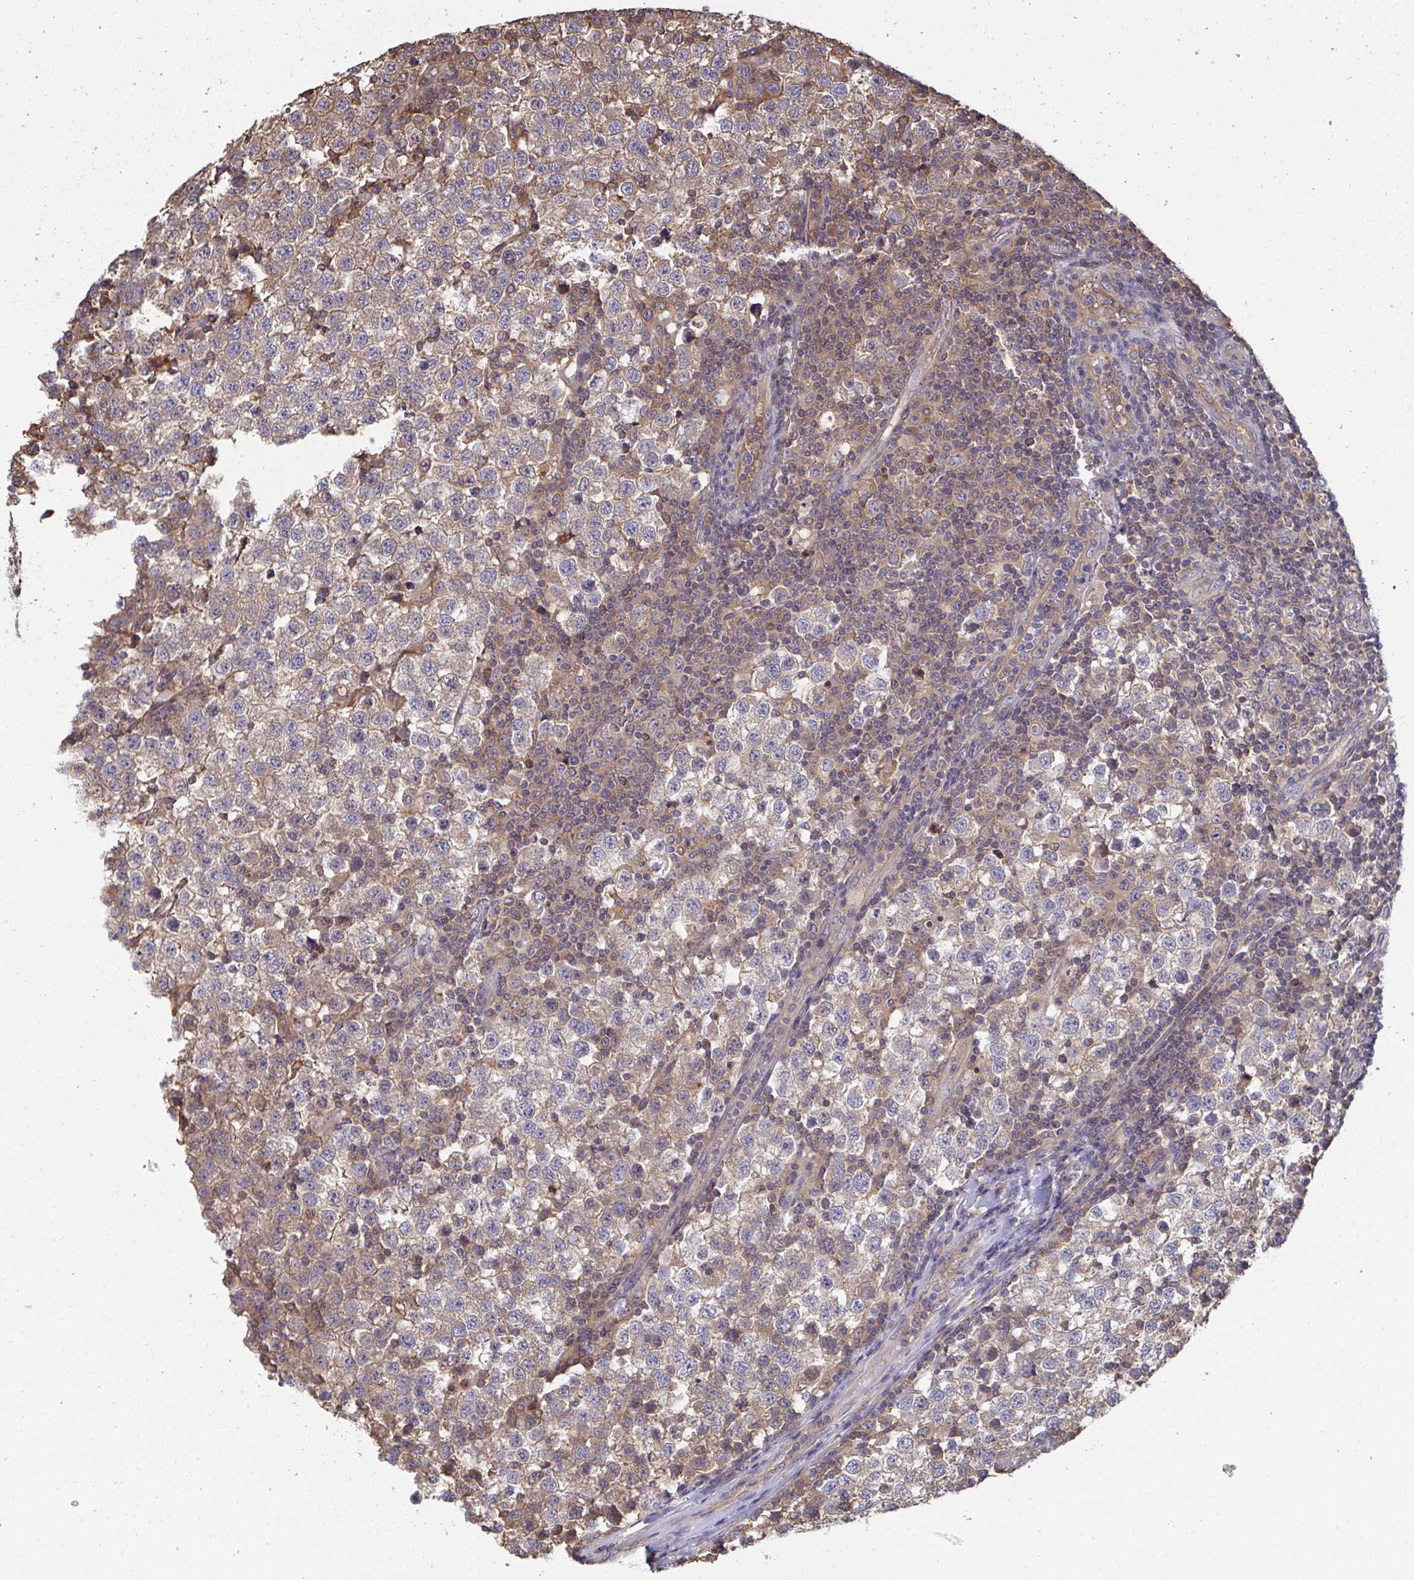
{"staining": {"intensity": "weak", "quantity": ">75%", "location": "cytoplasmic/membranous"}, "tissue": "testis cancer", "cell_type": "Tumor cells", "image_type": "cancer", "snomed": [{"axis": "morphology", "description": "Seminoma, NOS"}, {"axis": "topography", "description": "Testis"}], "caption": "The photomicrograph shows a brown stain indicating the presence of a protein in the cytoplasmic/membranous of tumor cells in testis seminoma.", "gene": "TTC9C", "patient": {"sex": "male", "age": 34}}